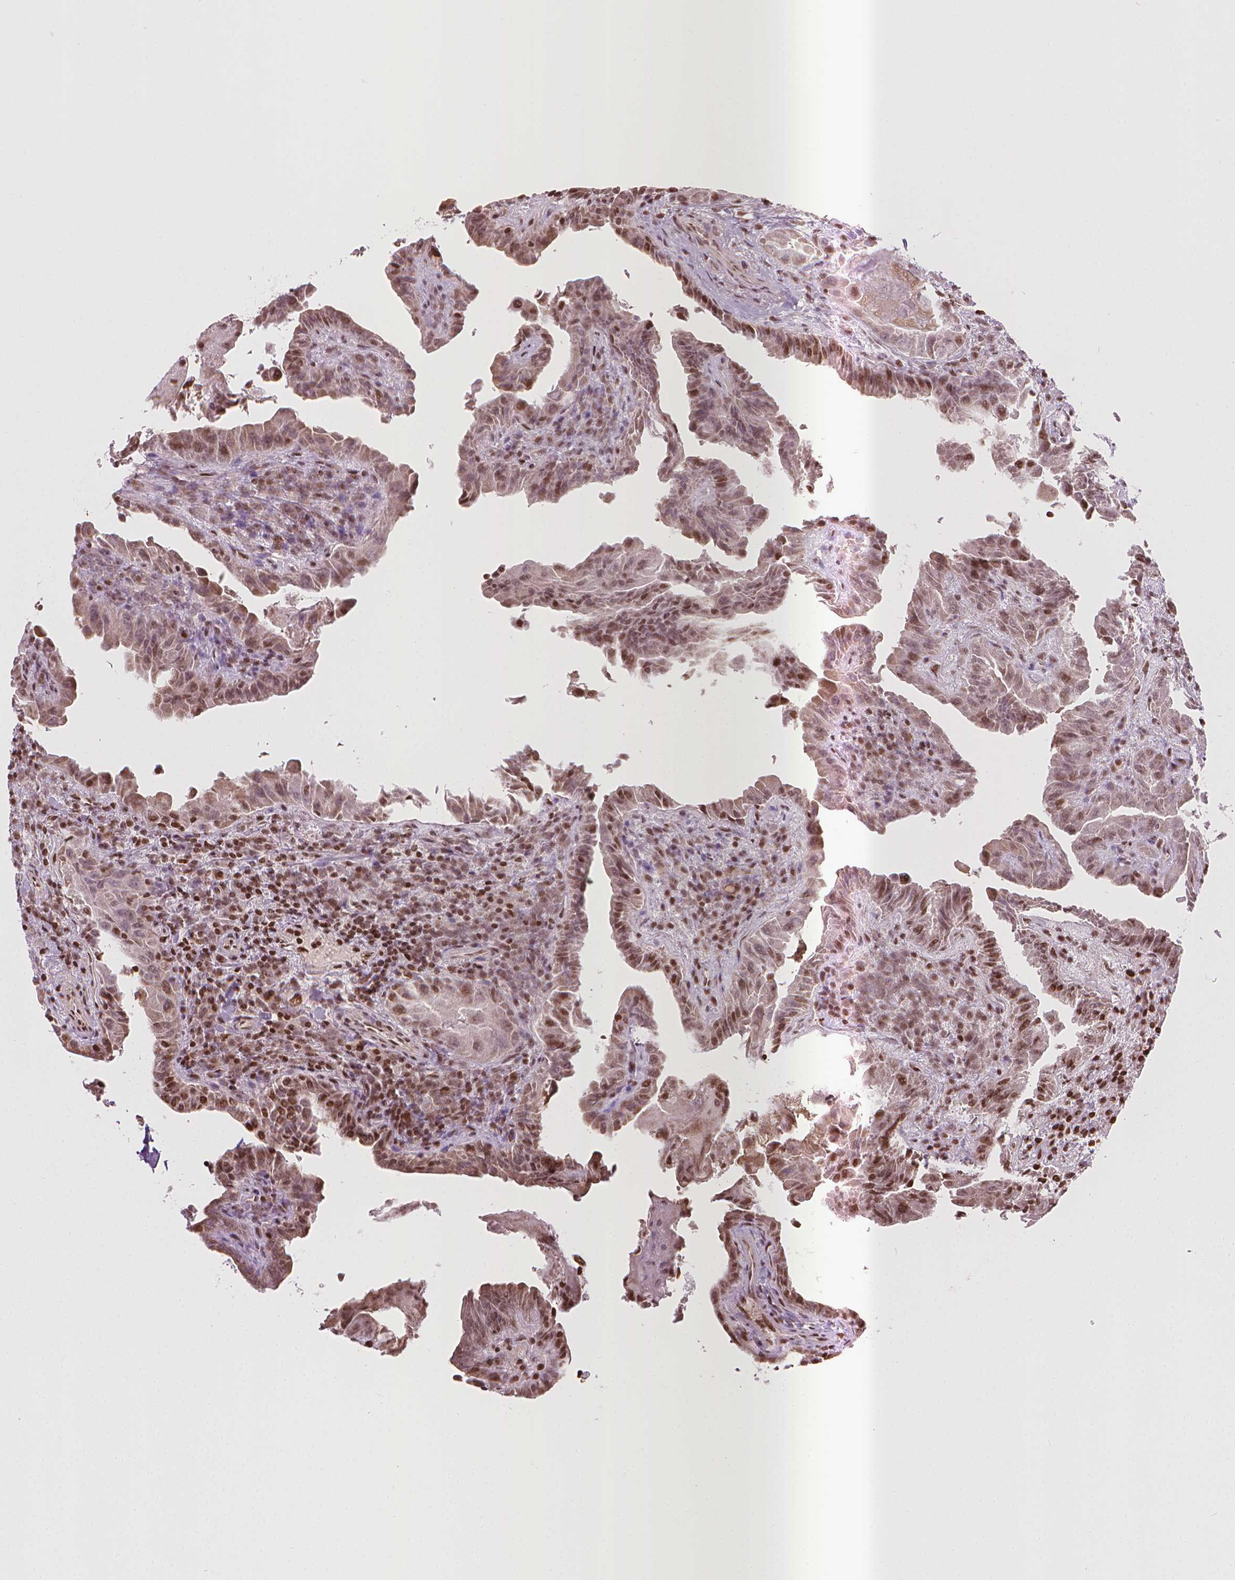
{"staining": {"intensity": "moderate", "quantity": ">75%", "location": "nuclear"}, "tissue": "thyroid cancer", "cell_type": "Tumor cells", "image_type": "cancer", "snomed": [{"axis": "morphology", "description": "Papillary adenocarcinoma, NOS"}, {"axis": "topography", "description": "Thyroid gland"}], "caption": "There is medium levels of moderate nuclear staining in tumor cells of thyroid papillary adenocarcinoma, as demonstrated by immunohistochemical staining (brown color).", "gene": "PIP4K2A", "patient": {"sex": "female", "age": 37}}